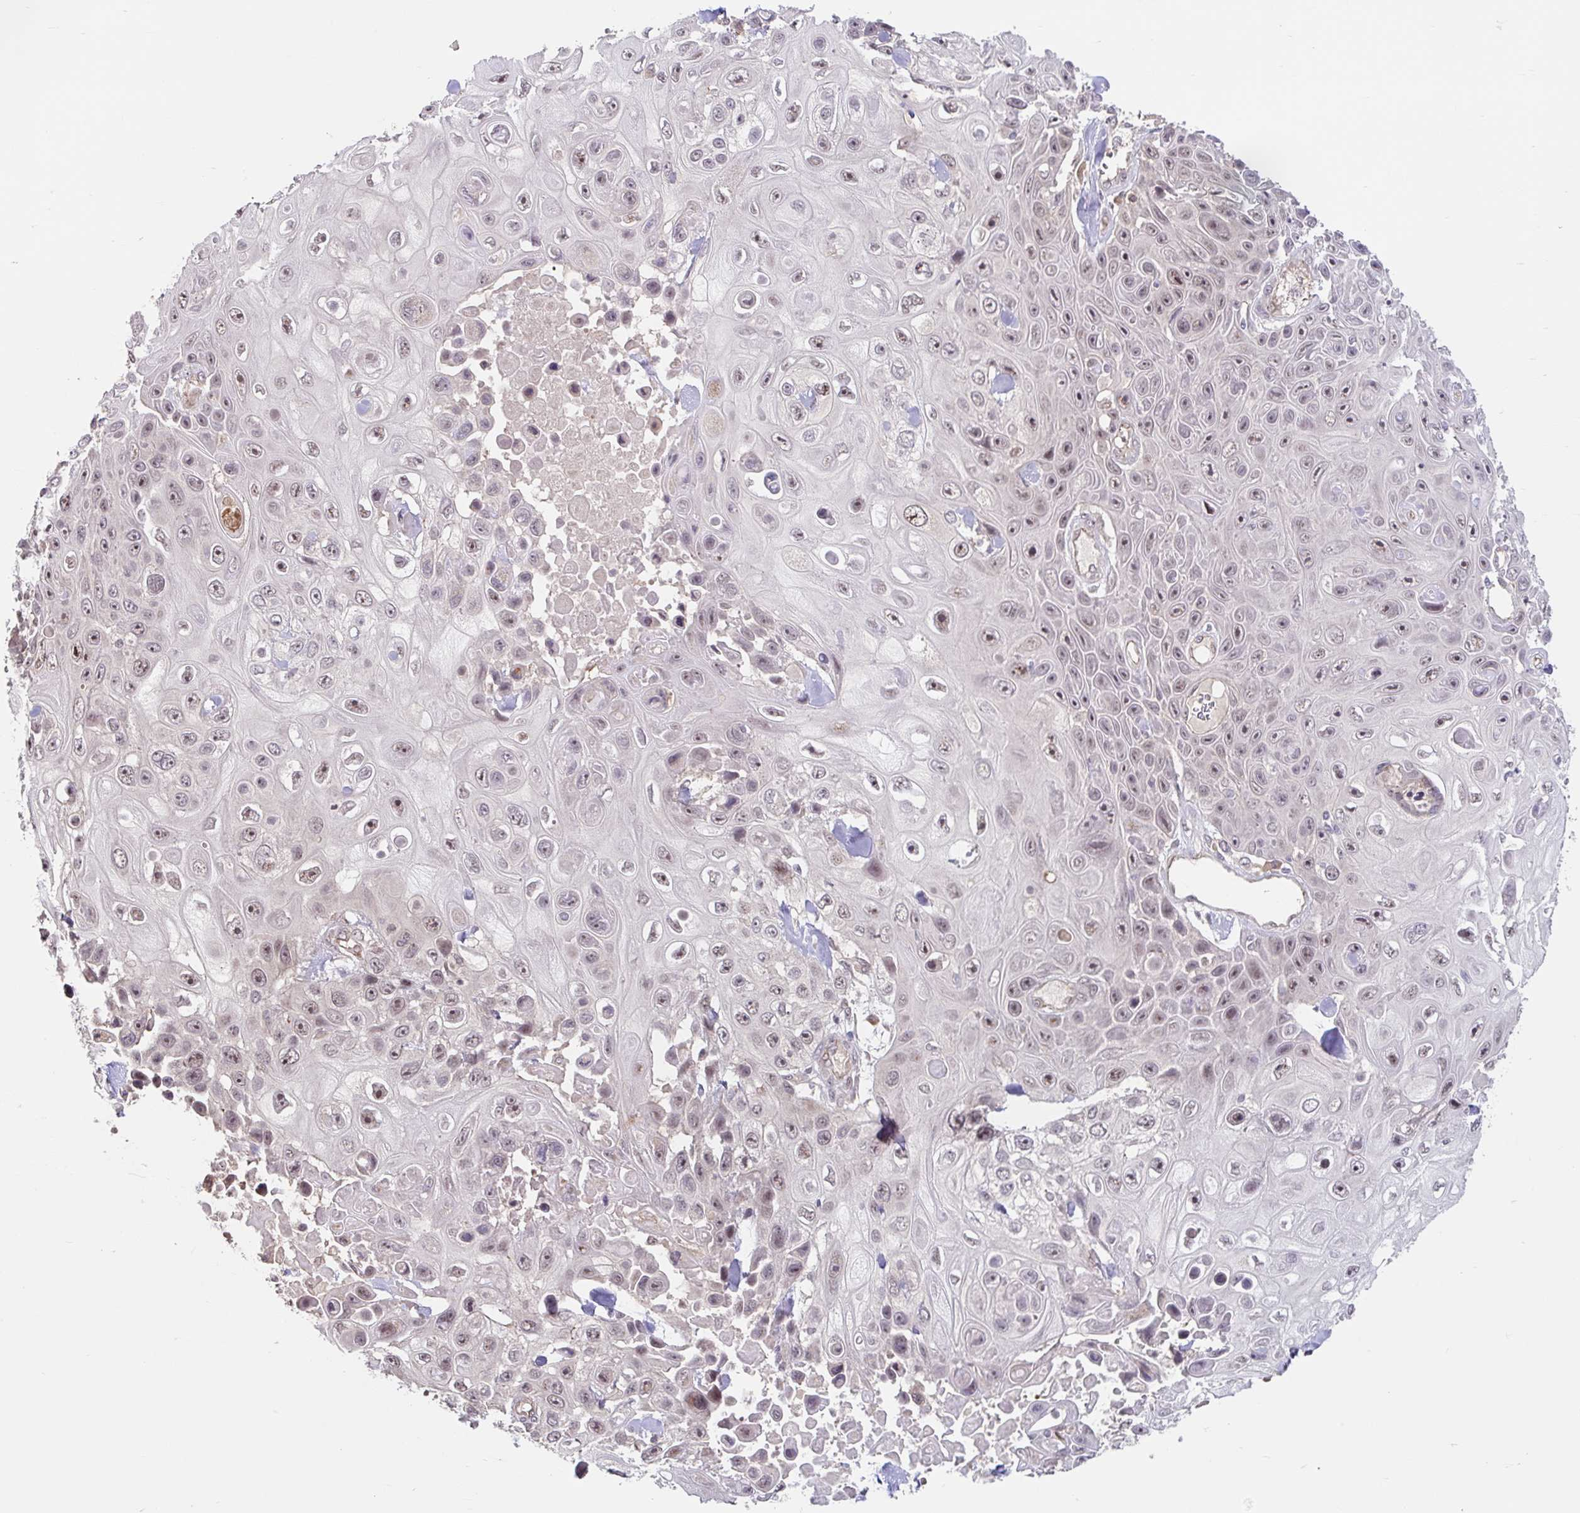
{"staining": {"intensity": "weak", "quantity": ">75%", "location": "nuclear"}, "tissue": "skin cancer", "cell_type": "Tumor cells", "image_type": "cancer", "snomed": [{"axis": "morphology", "description": "Squamous cell carcinoma, NOS"}, {"axis": "topography", "description": "Skin"}], "caption": "Squamous cell carcinoma (skin) was stained to show a protein in brown. There is low levels of weak nuclear positivity in about >75% of tumor cells.", "gene": "STYXL1", "patient": {"sex": "male", "age": 82}}